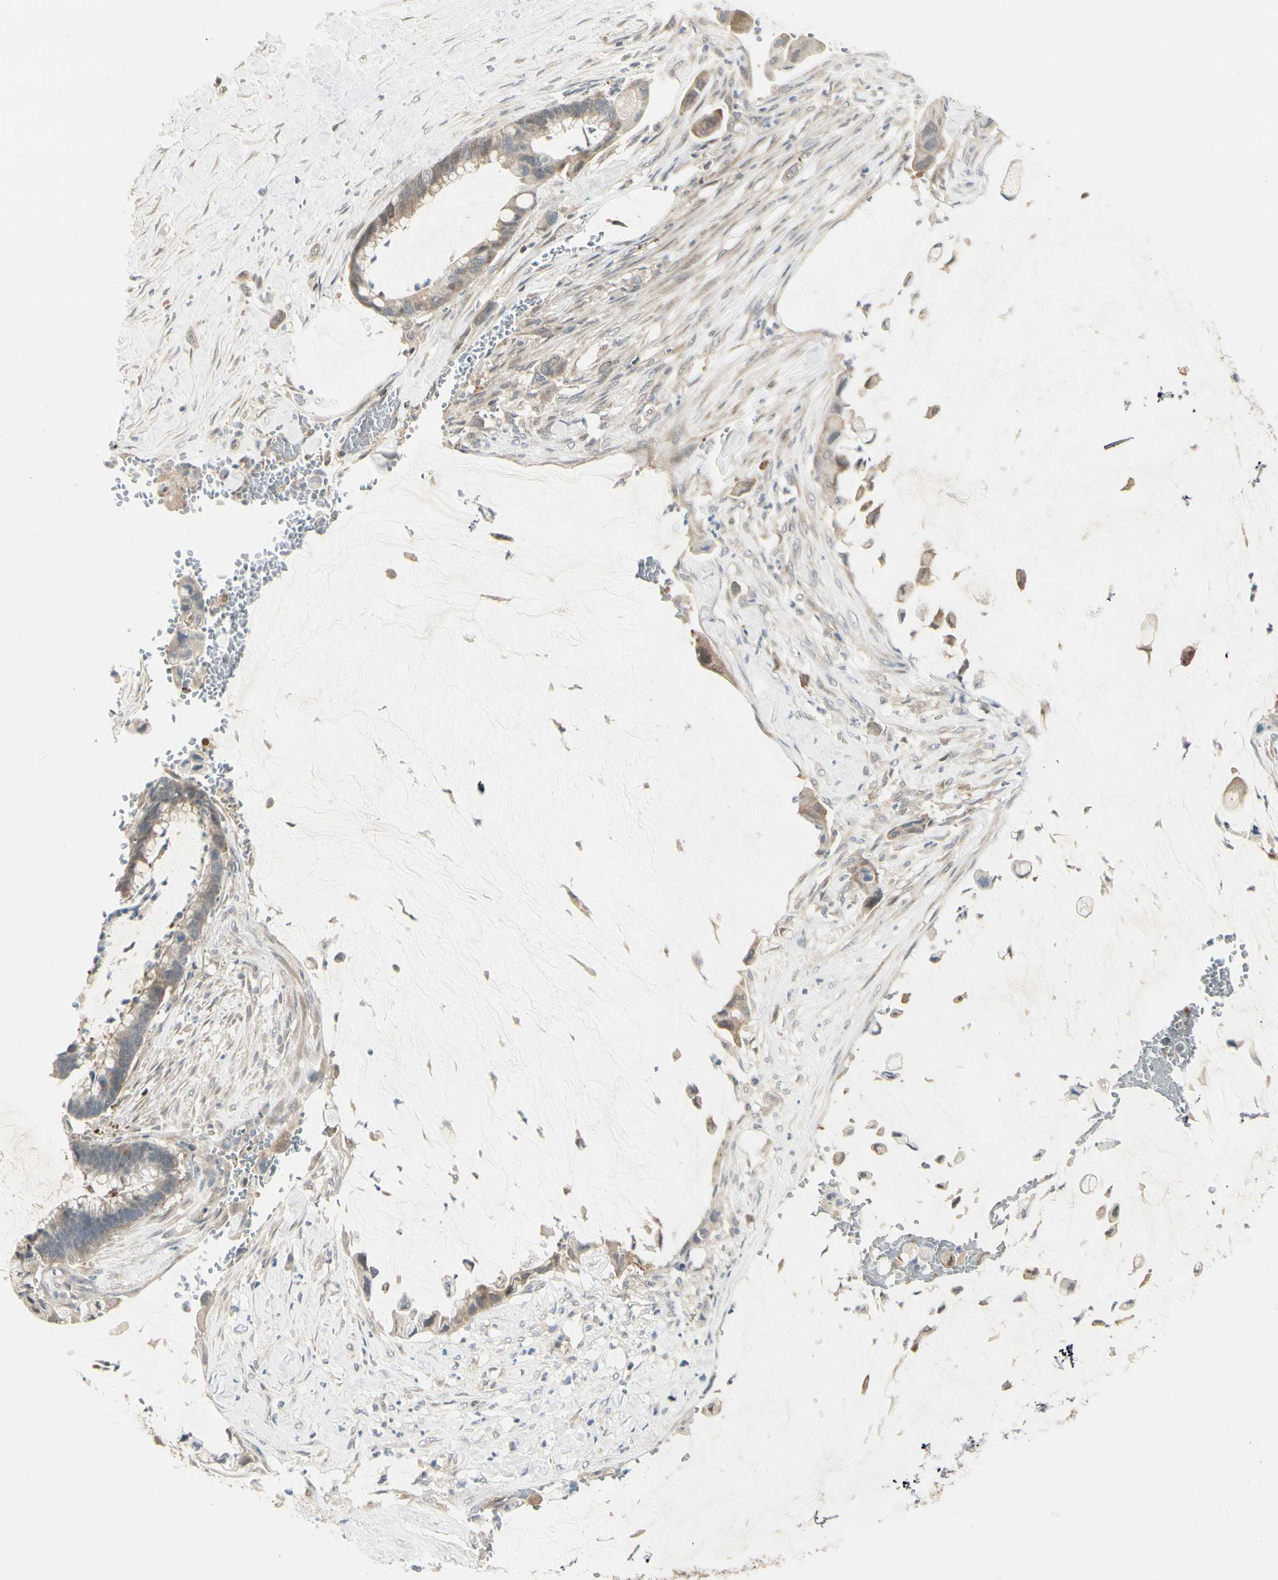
{"staining": {"intensity": "weak", "quantity": ">75%", "location": "cytoplasmic/membranous"}, "tissue": "pancreatic cancer", "cell_type": "Tumor cells", "image_type": "cancer", "snomed": [{"axis": "morphology", "description": "Adenocarcinoma, NOS"}, {"axis": "topography", "description": "Pancreas"}], "caption": "Pancreatic cancer stained with a protein marker exhibits weak staining in tumor cells.", "gene": "EVC", "patient": {"sex": "male", "age": 41}}